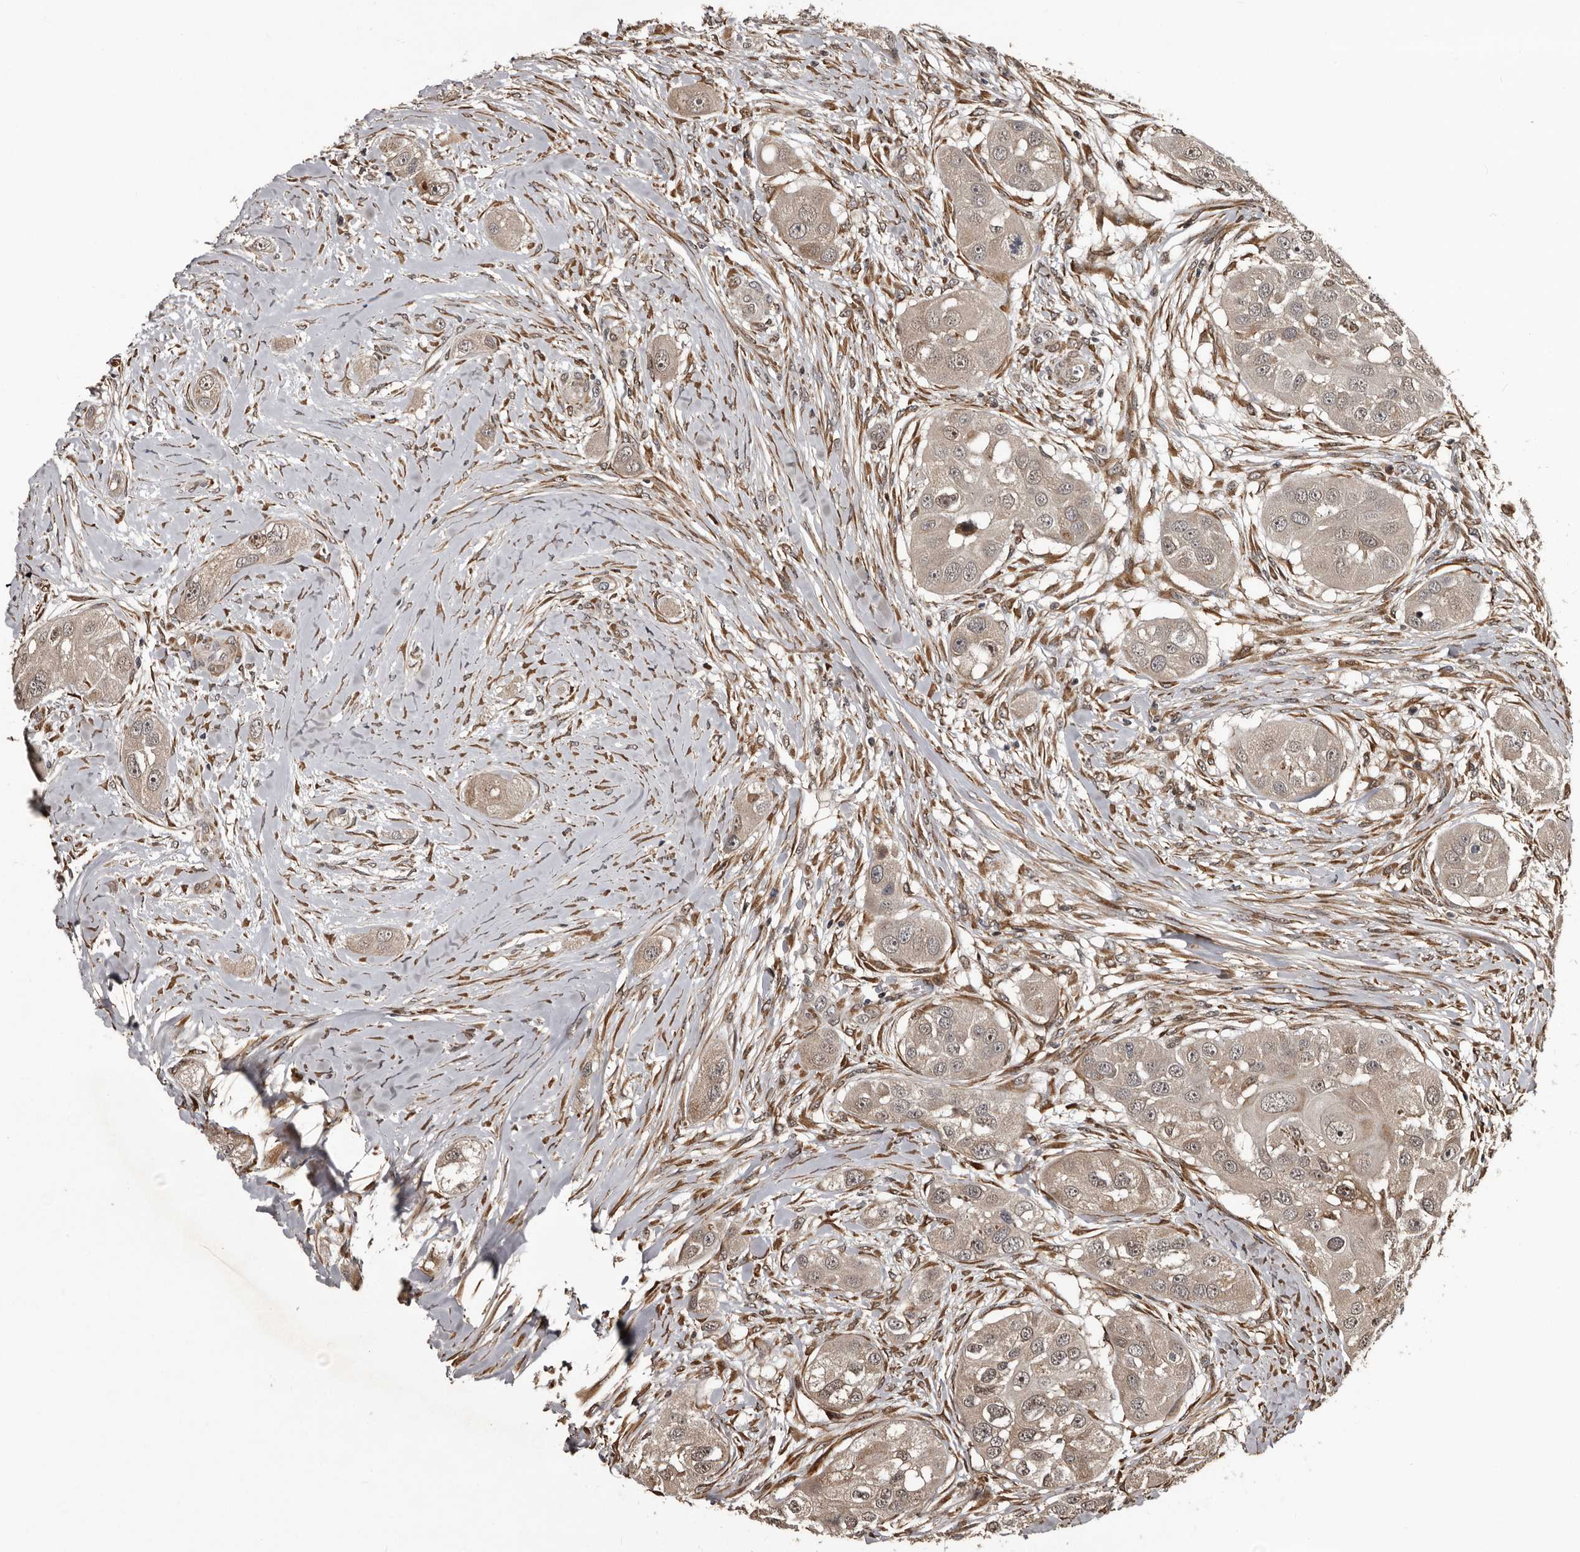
{"staining": {"intensity": "weak", "quantity": ">75%", "location": "cytoplasmic/membranous"}, "tissue": "head and neck cancer", "cell_type": "Tumor cells", "image_type": "cancer", "snomed": [{"axis": "morphology", "description": "Normal tissue, NOS"}, {"axis": "morphology", "description": "Squamous cell carcinoma, NOS"}, {"axis": "topography", "description": "Skeletal muscle"}, {"axis": "topography", "description": "Head-Neck"}], "caption": "Weak cytoplasmic/membranous staining is seen in approximately >75% of tumor cells in squamous cell carcinoma (head and neck).", "gene": "SERTAD4", "patient": {"sex": "male", "age": 51}}